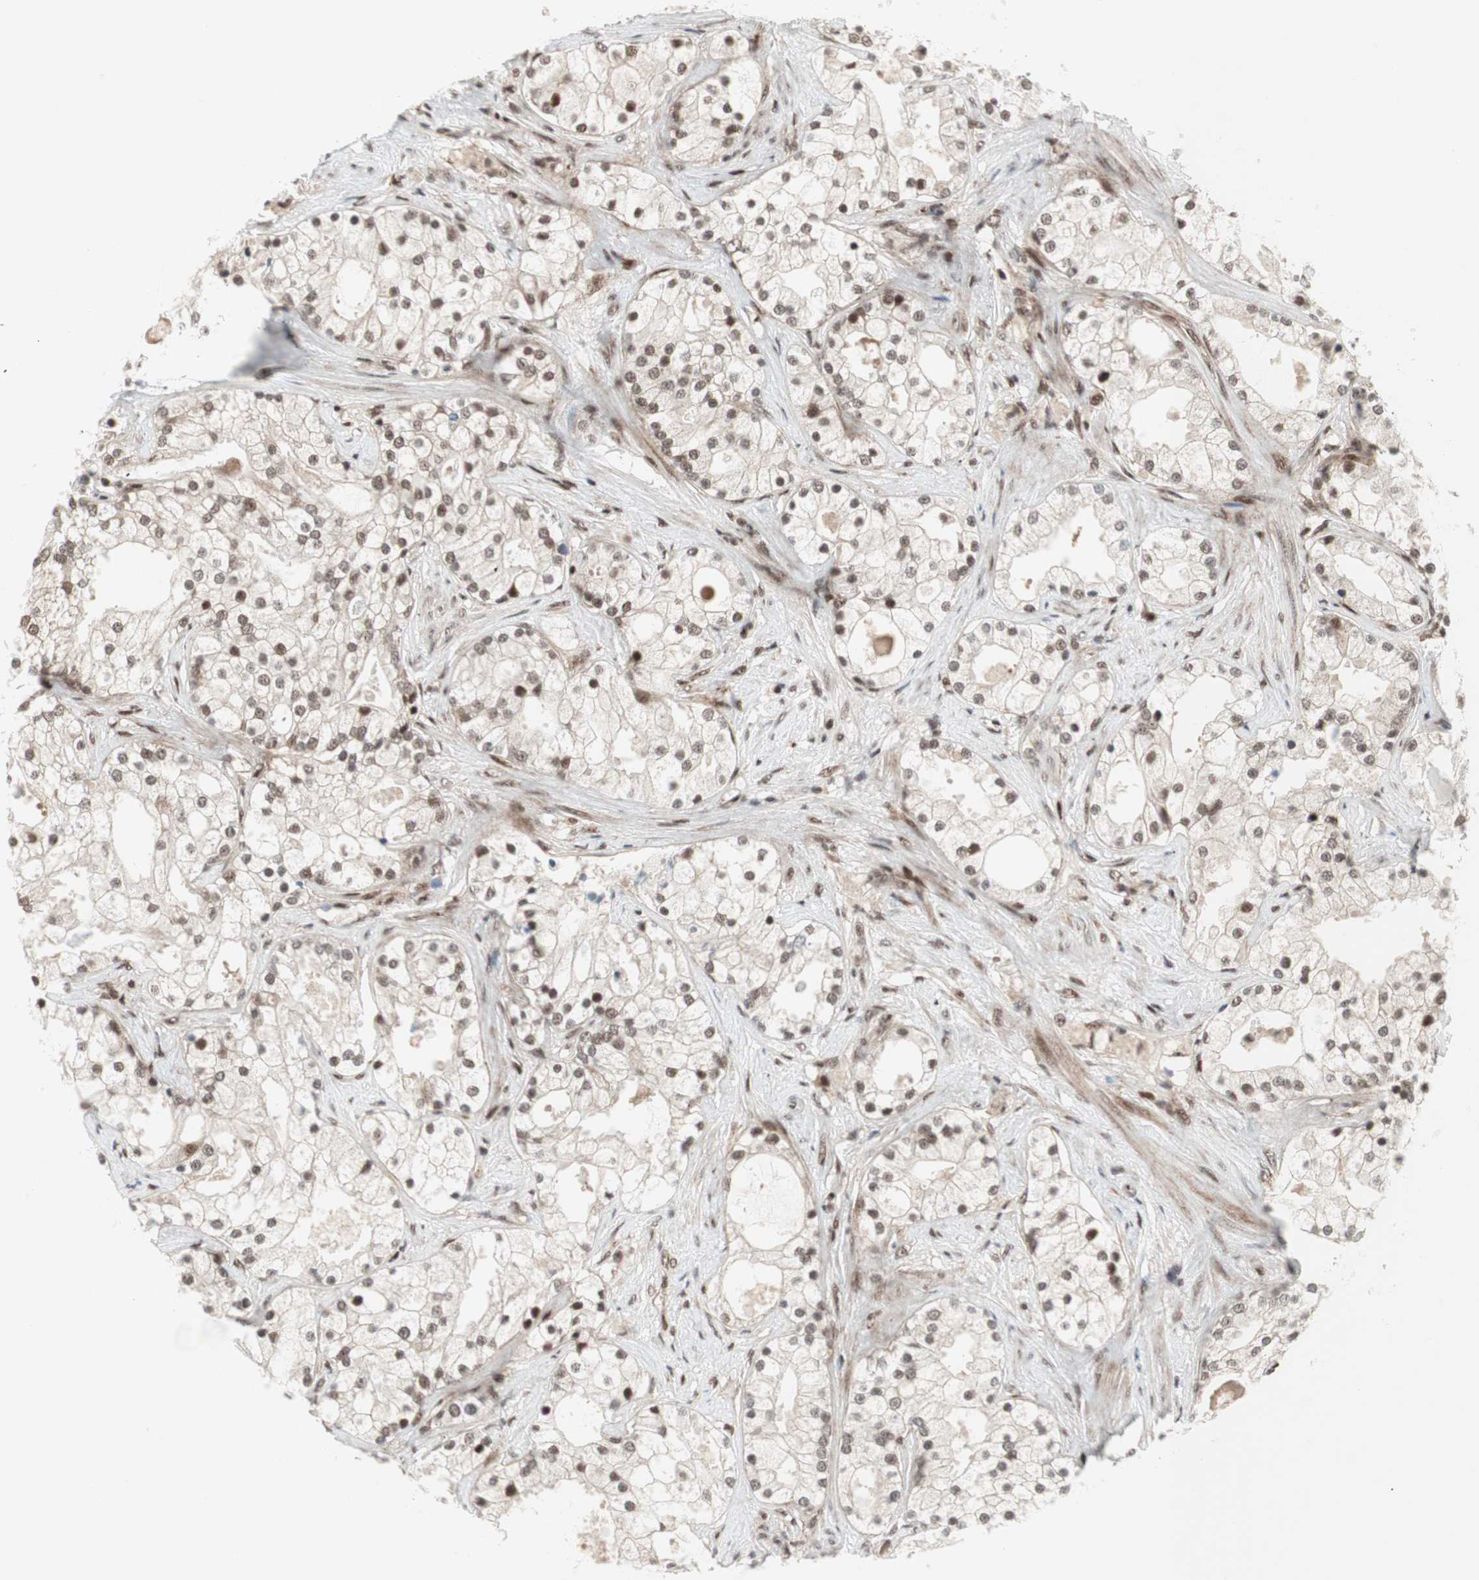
{"staining": {"intensity": "moderate", "quantity": ">75%", "location": "nuclear"}, "tissue": "prostate cancer", "cell_type": "Tumor cells", "image_type": "cancer", "snomed": [{"axis": "morphology", "description": "Adenocarcinoma, Low grade"}, {"axis": "topography", "description": "Prostate"}], "caption": "Adenocarcinoma (low-grade) (prostate) stained with immunohistochemistry (IHC) exhibits moderate nuclear staining in about >75% of tumor cells. Using DAB (3,3'-diaminobenzidine) (brown) and hematoxylin (blue) stains, captured at high magnification using brightfield microscopy.", "gene": "TCF12", "patient": {"sex": "male", "age": 58}}